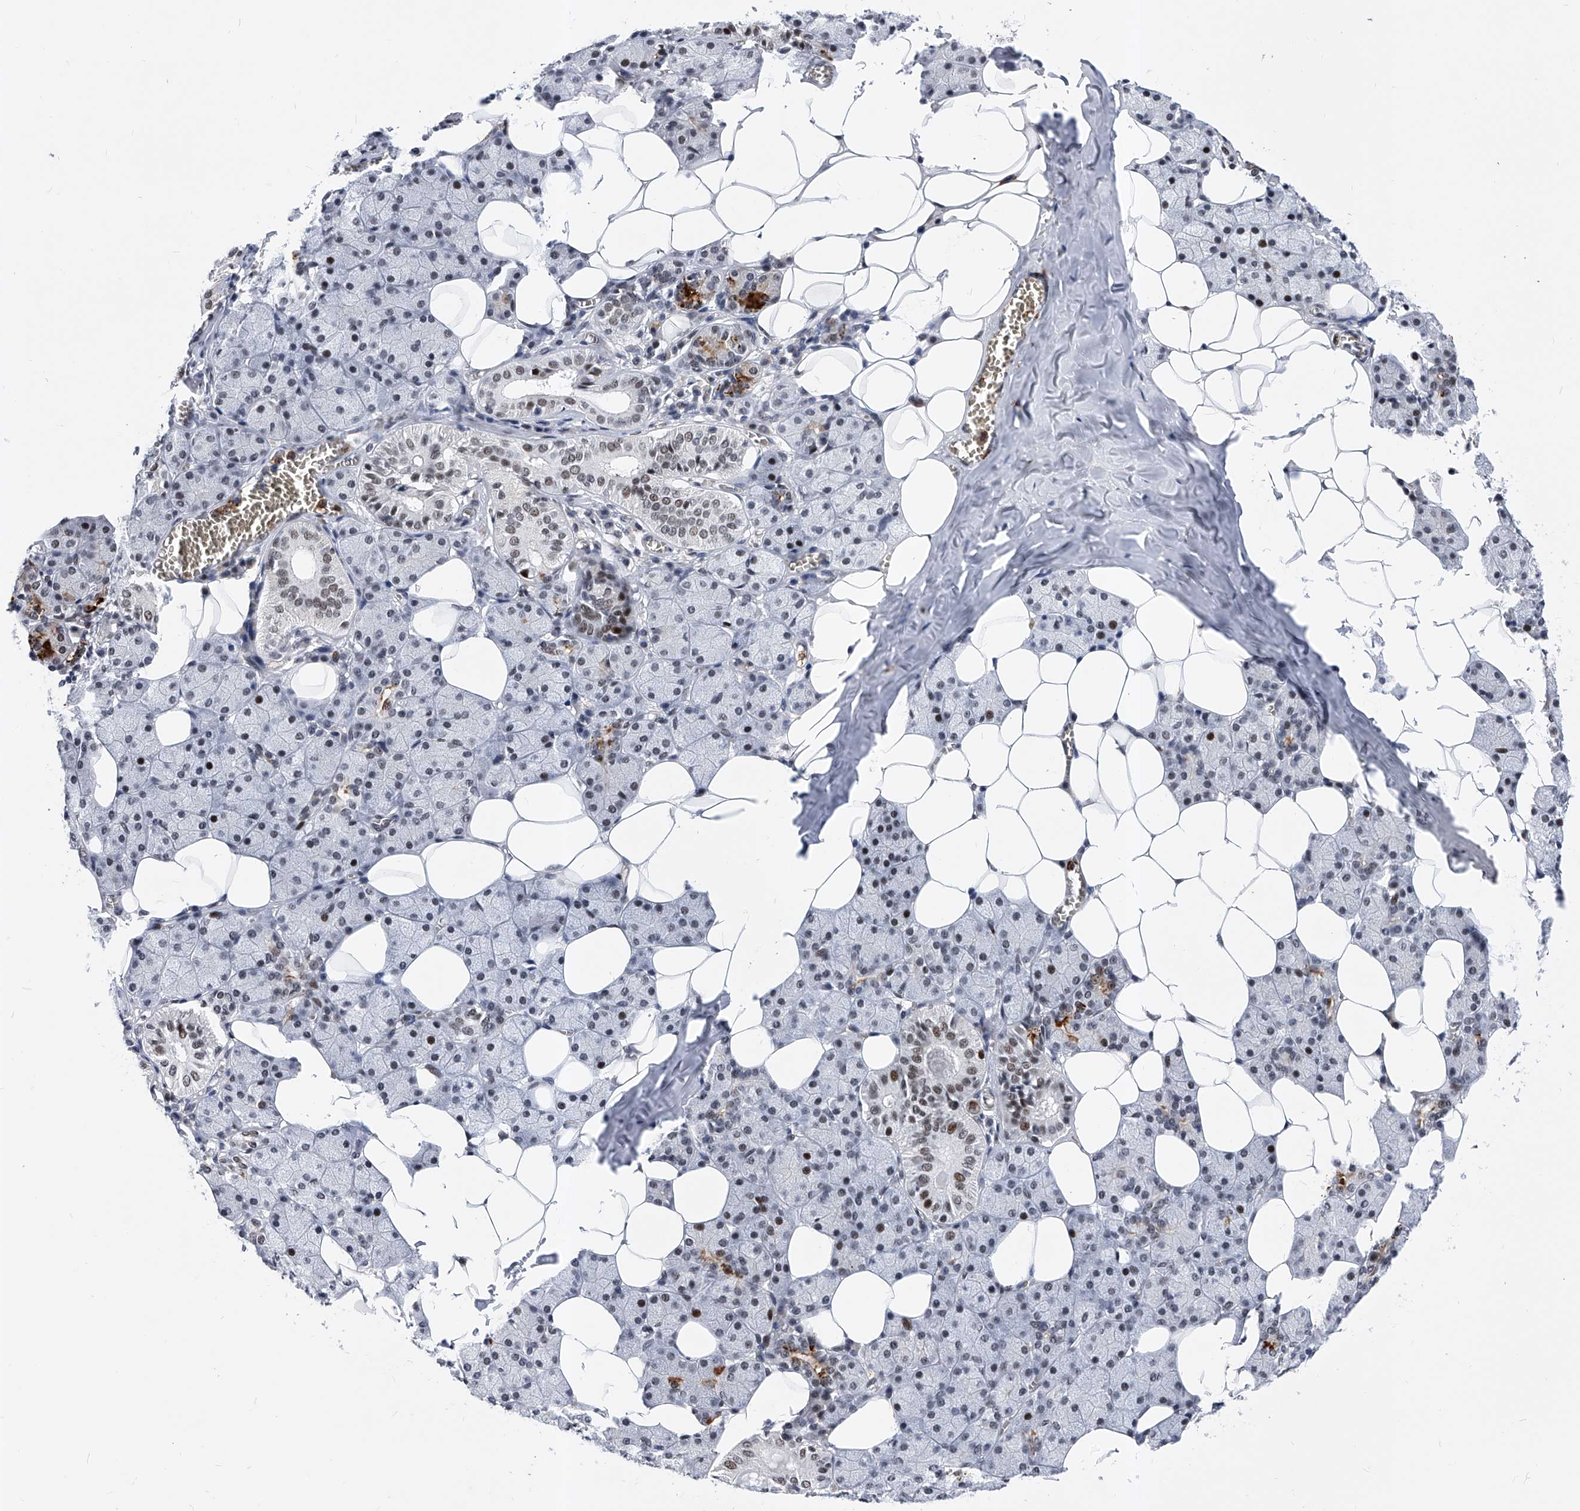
{"staining": {"intensity": "moderate", "quantity": "25%-75%", "location": "nuclear"}, "tissue": "salivary gland", "cell_type": "Glandular cells", "image_type": "normal", "snomed": [{"axis": "morphology", "description": "Normal tissue, NOS"}, {"axis": "topography", "description": "Salivary gland"}], "caption": "This is an image of immunohistochemistry staining of unremarkable salivary gland, which shows moderate staining in the nuclear of glandular cells.", "gene": "TESK2", "patient": {"sex": "female", "age": 33}}